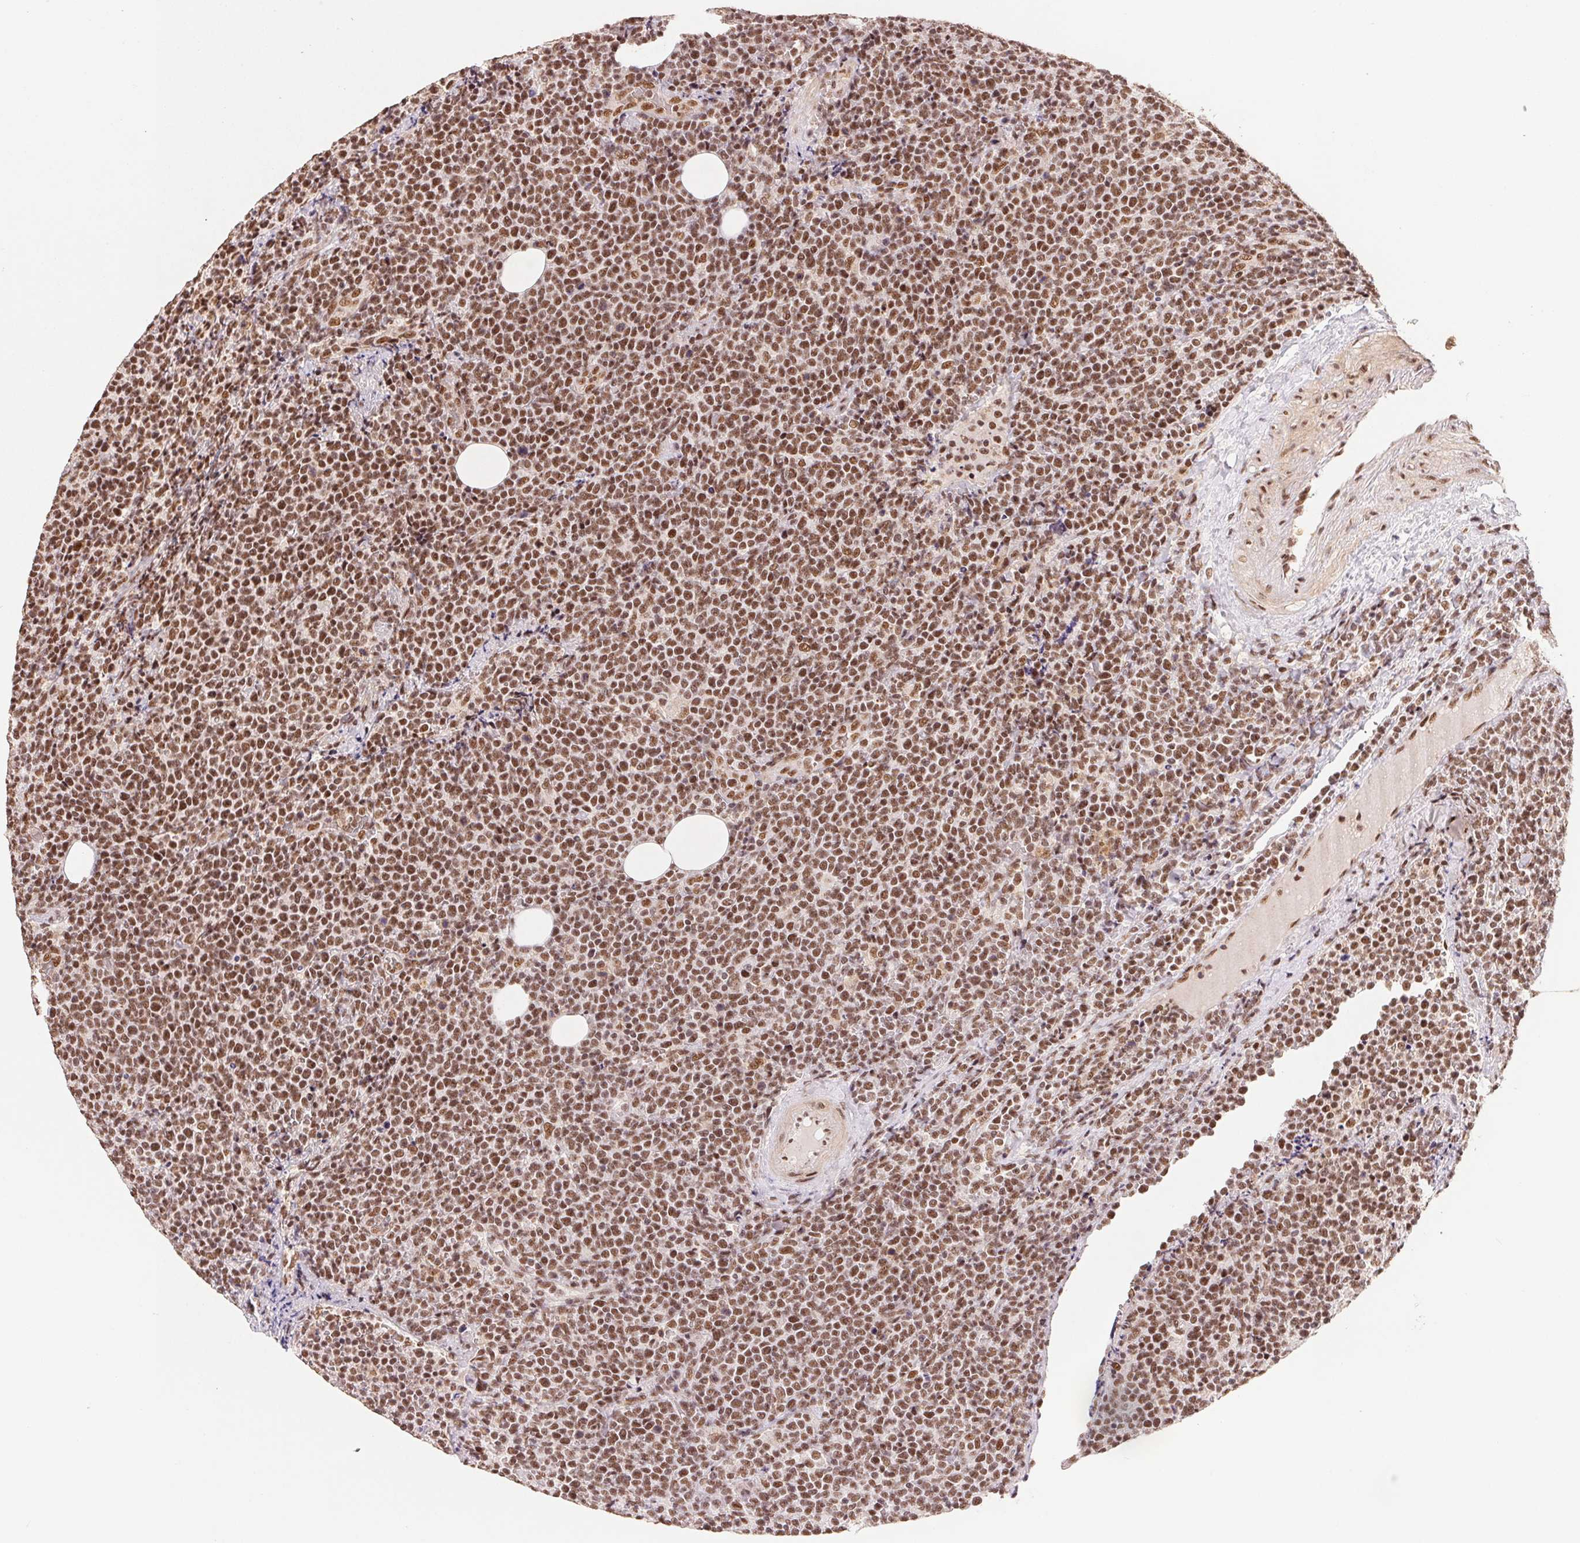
{"staining": {"intensity": "moderate", "quantity": ">75%", "location": "nuclear"}, "tissue": "lymphoma", "cell_type": "Tumor cells", "image_type": "cancer", "snomed": [{"axis": "morphology", "description": "Malignant lymphoma, non-Hodgkin's type, High grade"}, {"axis": "topography", "description": "Lymph node"}], "caption": "Immunohistochemical staining of high-grade malignant lymphoma, non-Hodgkin's type reveals moderate nuclear protein expression in about >75% of tumor cells. (Stains: DAB (3,3'-diaminobenzidine) in brown, nuclei in blue, Microscopy: brightfield microscopy at high magnification).", "gene": "SREK1", "patient": {"sex": "male", "age": 61}}